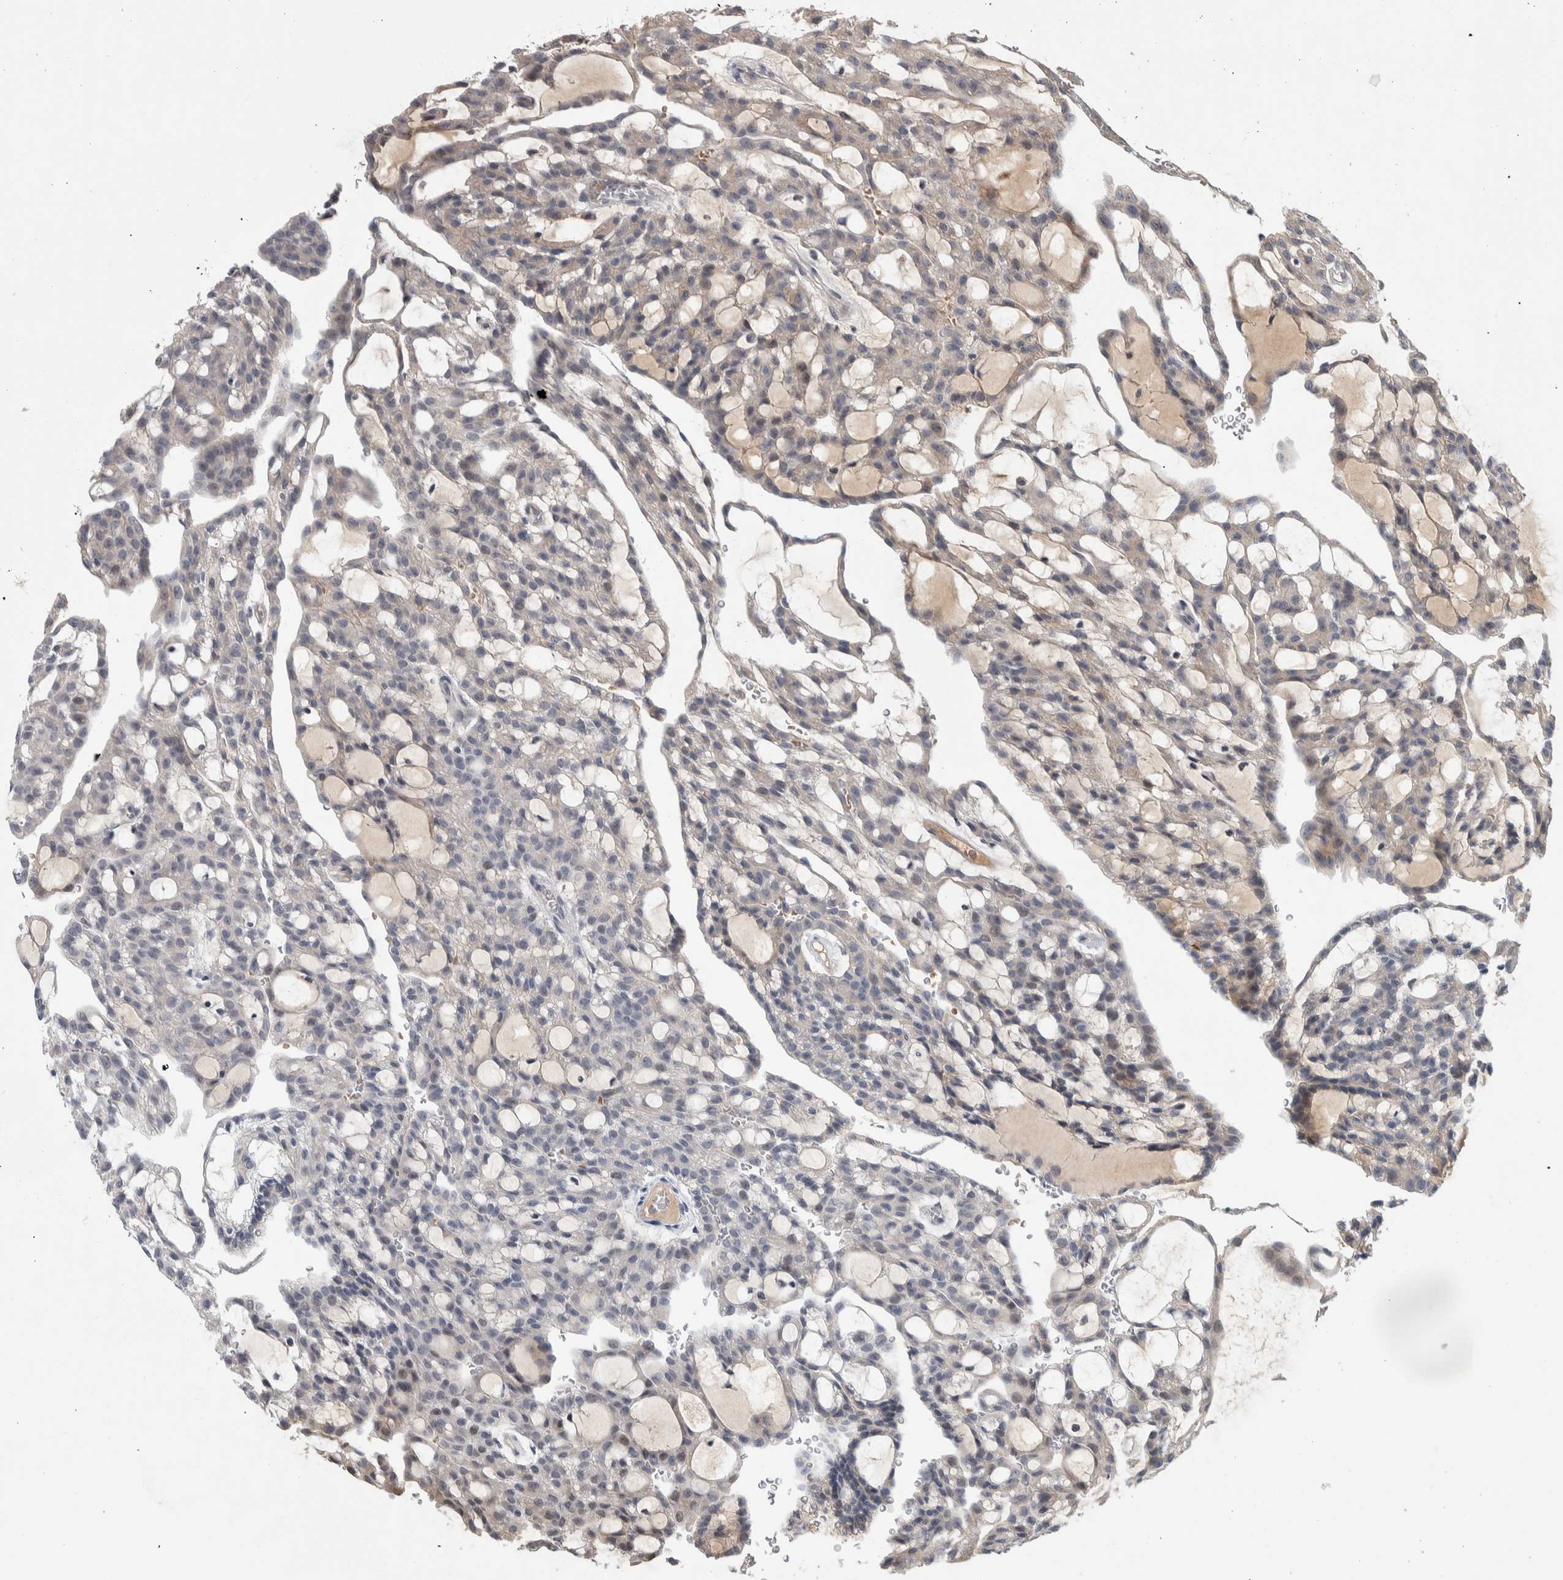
{"staining": {"intensity": "negative", "quantity": "none", "location": "none"}, "tissue": "renal cancer", "cell_type": "Tumor cells", "image_type": "cancer", "snomed": [{"axis": "morphology", "description": "Adenocarcinoma, NOS"}, {"axis": "topography", "description": "Kidney"}], "caption": "Tumor cells are negative for brown protein staining in renal cancer (adenocarcinoma). (DAB IHC with hematoxylin counter stain).", "gene": "CHRM3", "patient": {"sex": "male", "age": 63}}